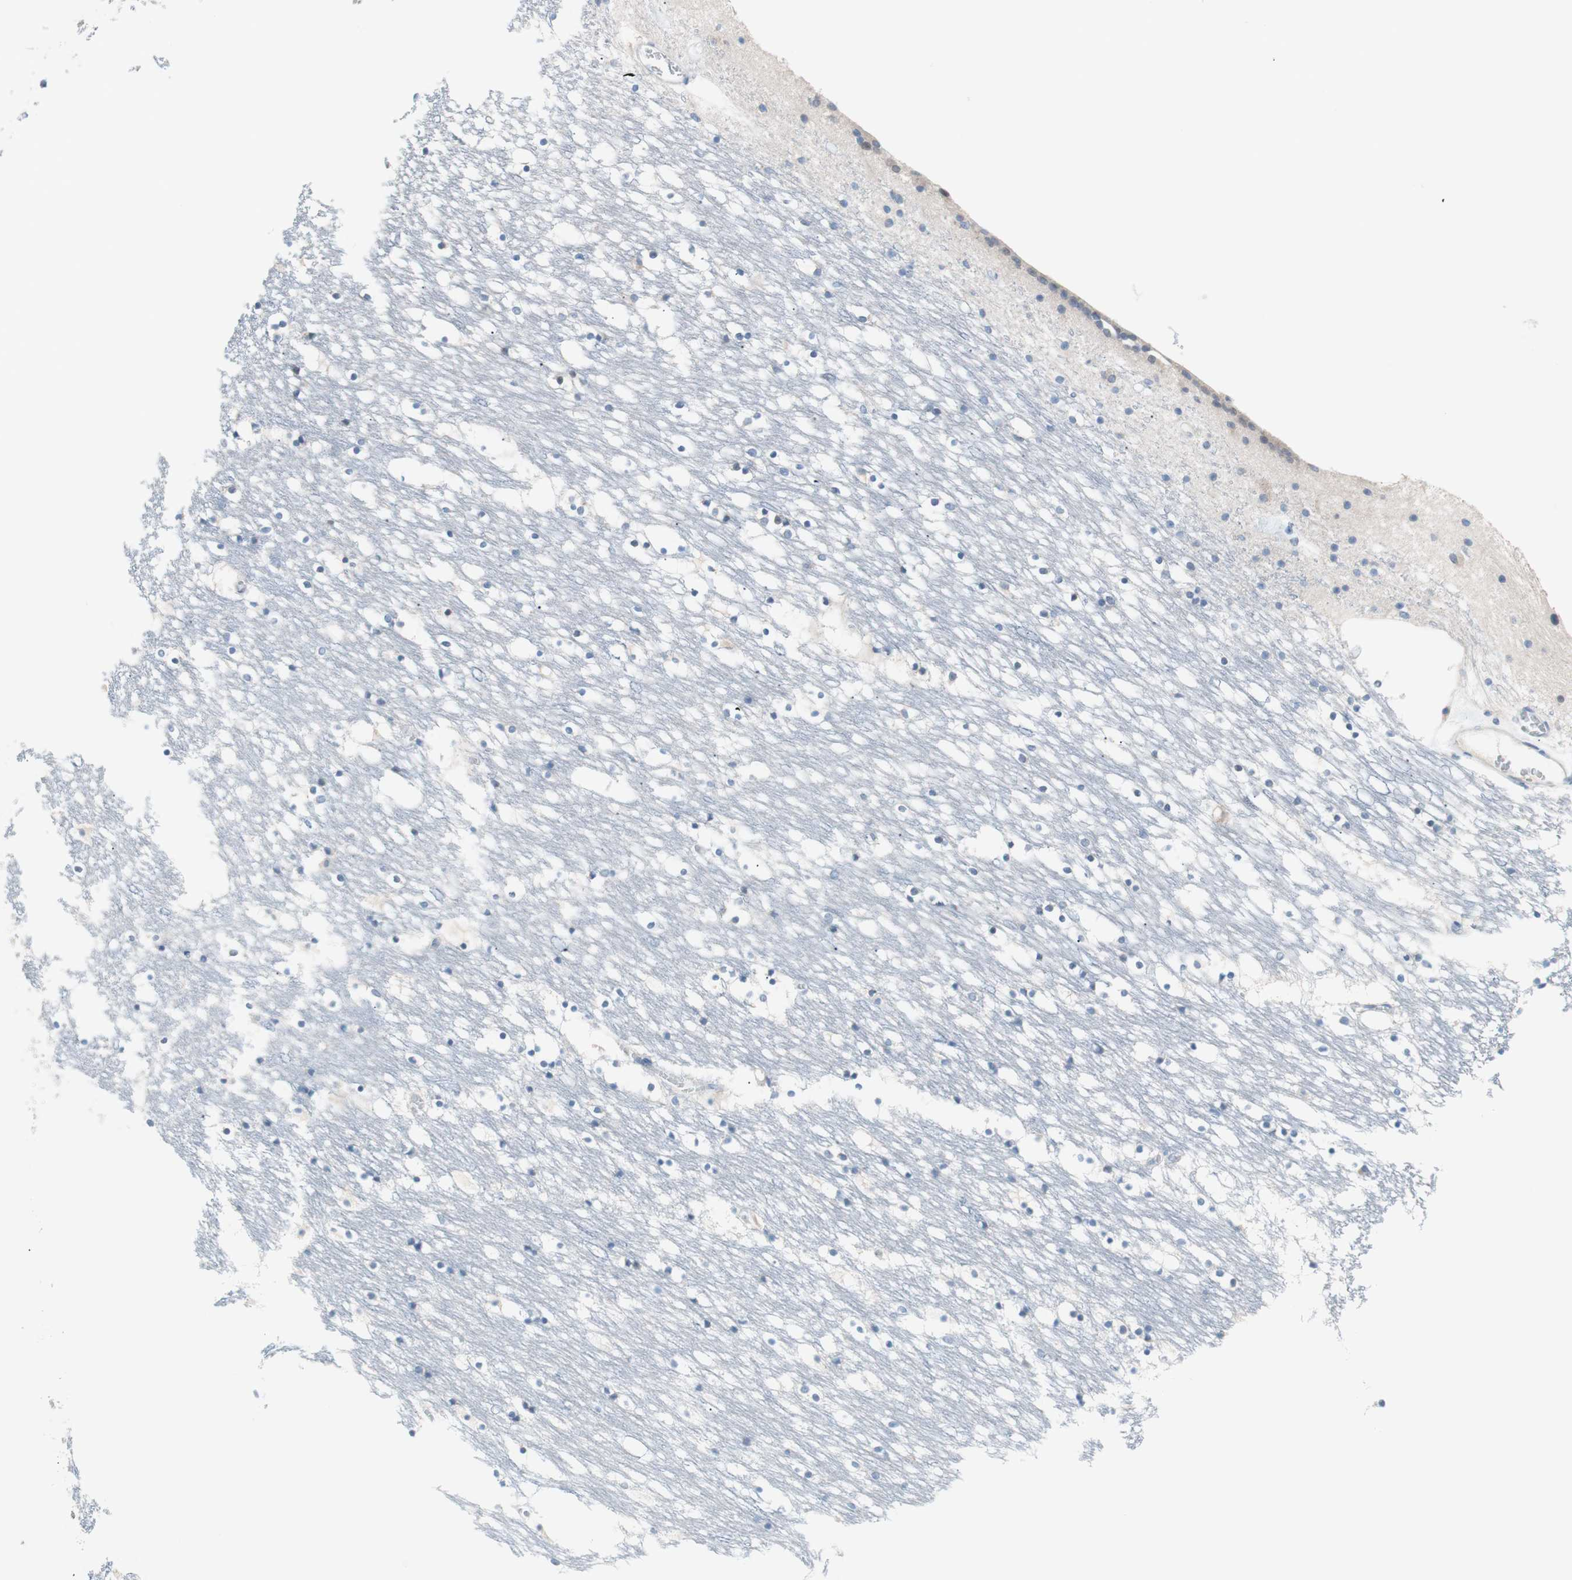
{"staining": {"intensity": "negative", "quantity": "none", "location": "none"}, "tissue": "caudate", "cell_type": "Glial cells", "image_type": "normal", "snomed": [{"axis": "morphology", "description": "Normal tissue, NOS"}, {"axis": "topography", "description": "Lateral ventricle wall"}], "caption": "Glial cells show no significant expression in normal caudate. Nuclei are stained in blue.", "gene": "VIL1", "patient": {"sex": "male", "age": 45}}